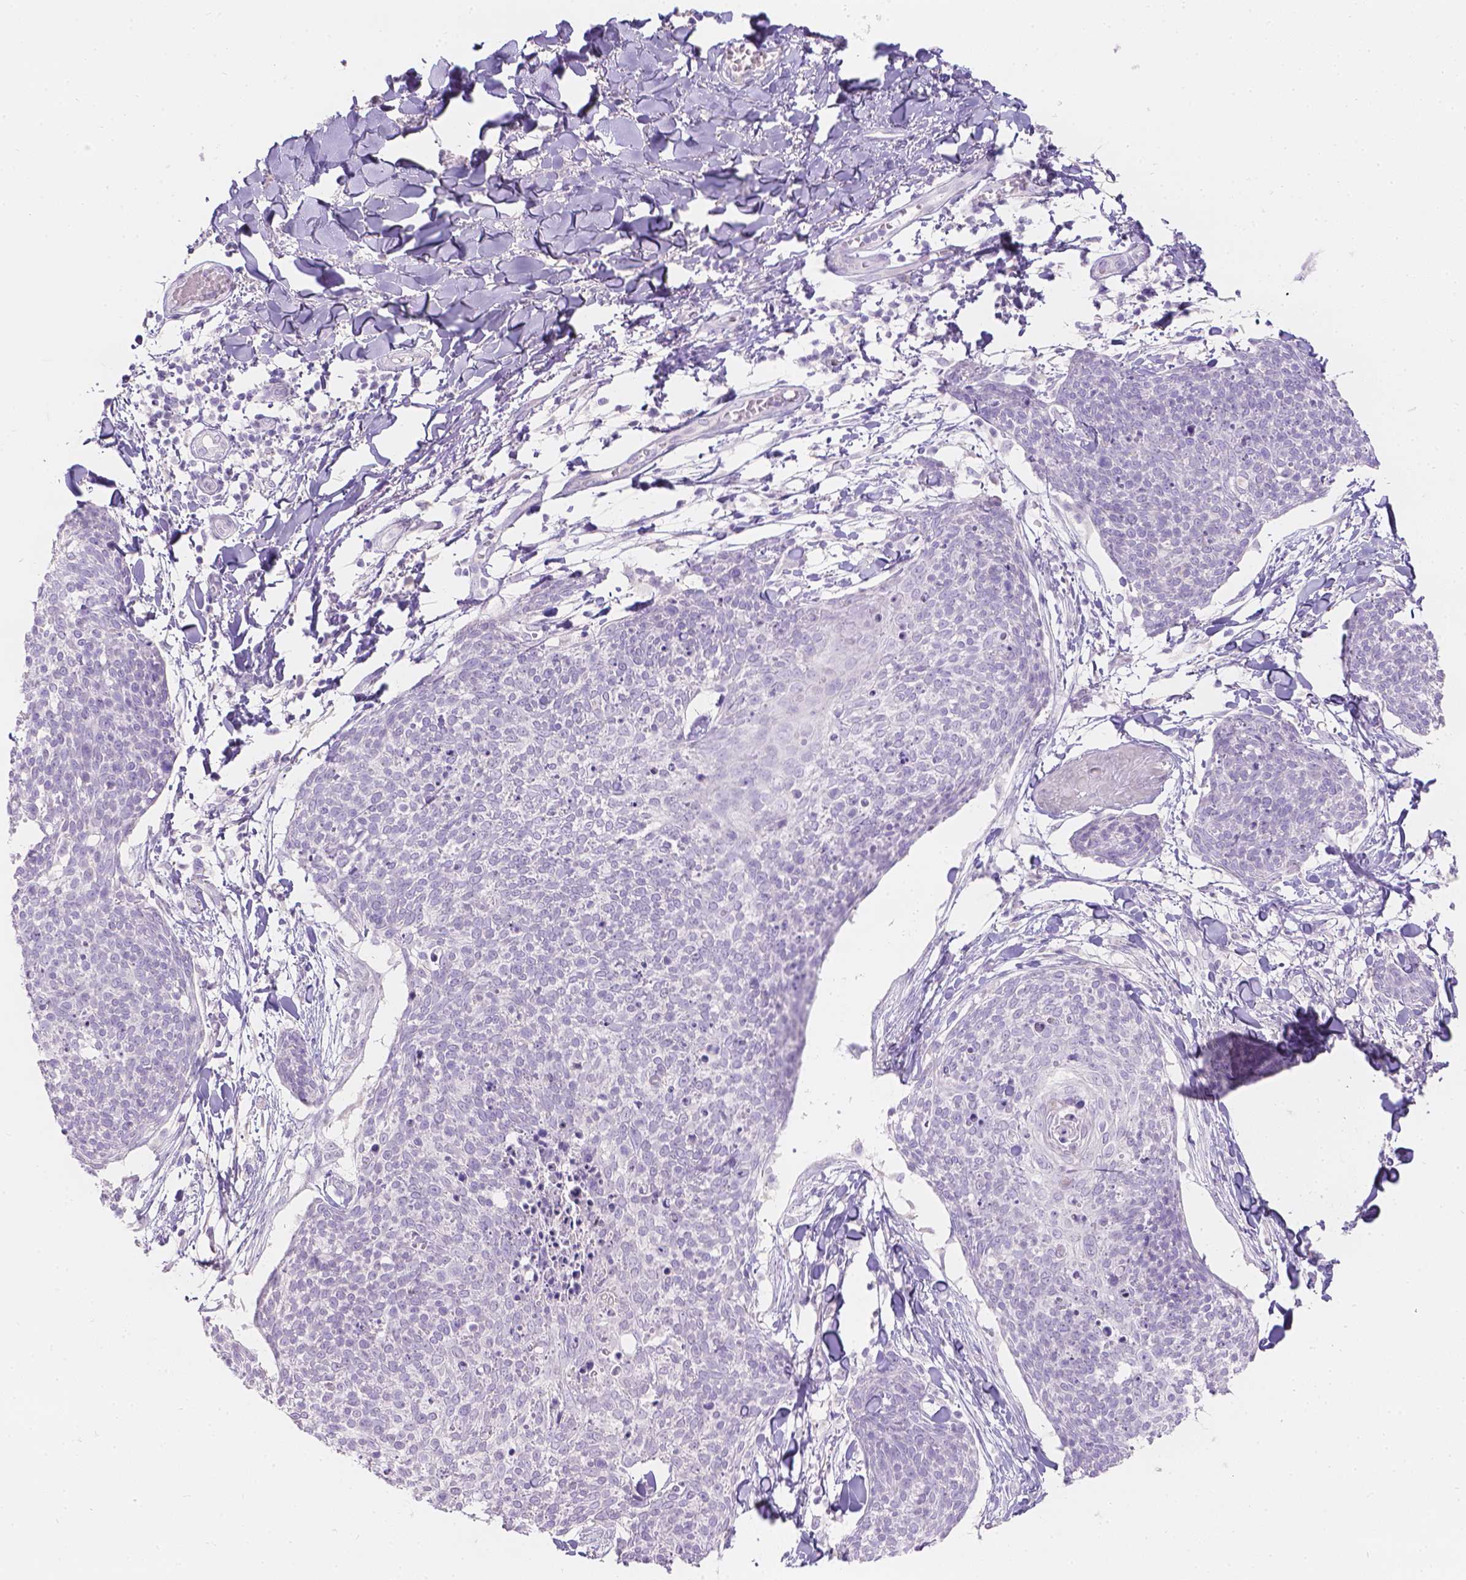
{"staining": {"intensity": "negative", "quantity": "none", "location": "none"}, "tissue": "skin cancer", "cell_type": "Tumor cells", "image_type": "cancer", "snomed": [{"axis": "morphology", "description": "Squamous cell carcinoma, NOS"}, {"axis": "topography", "description": "Skin"}, {"axis": "topography", "description": "Vulva"}], "caption": "Tumor cells show no significant staining in skin cancer.", "gene": "HTN3", "patient": {"sex": "female", "age": 75}}